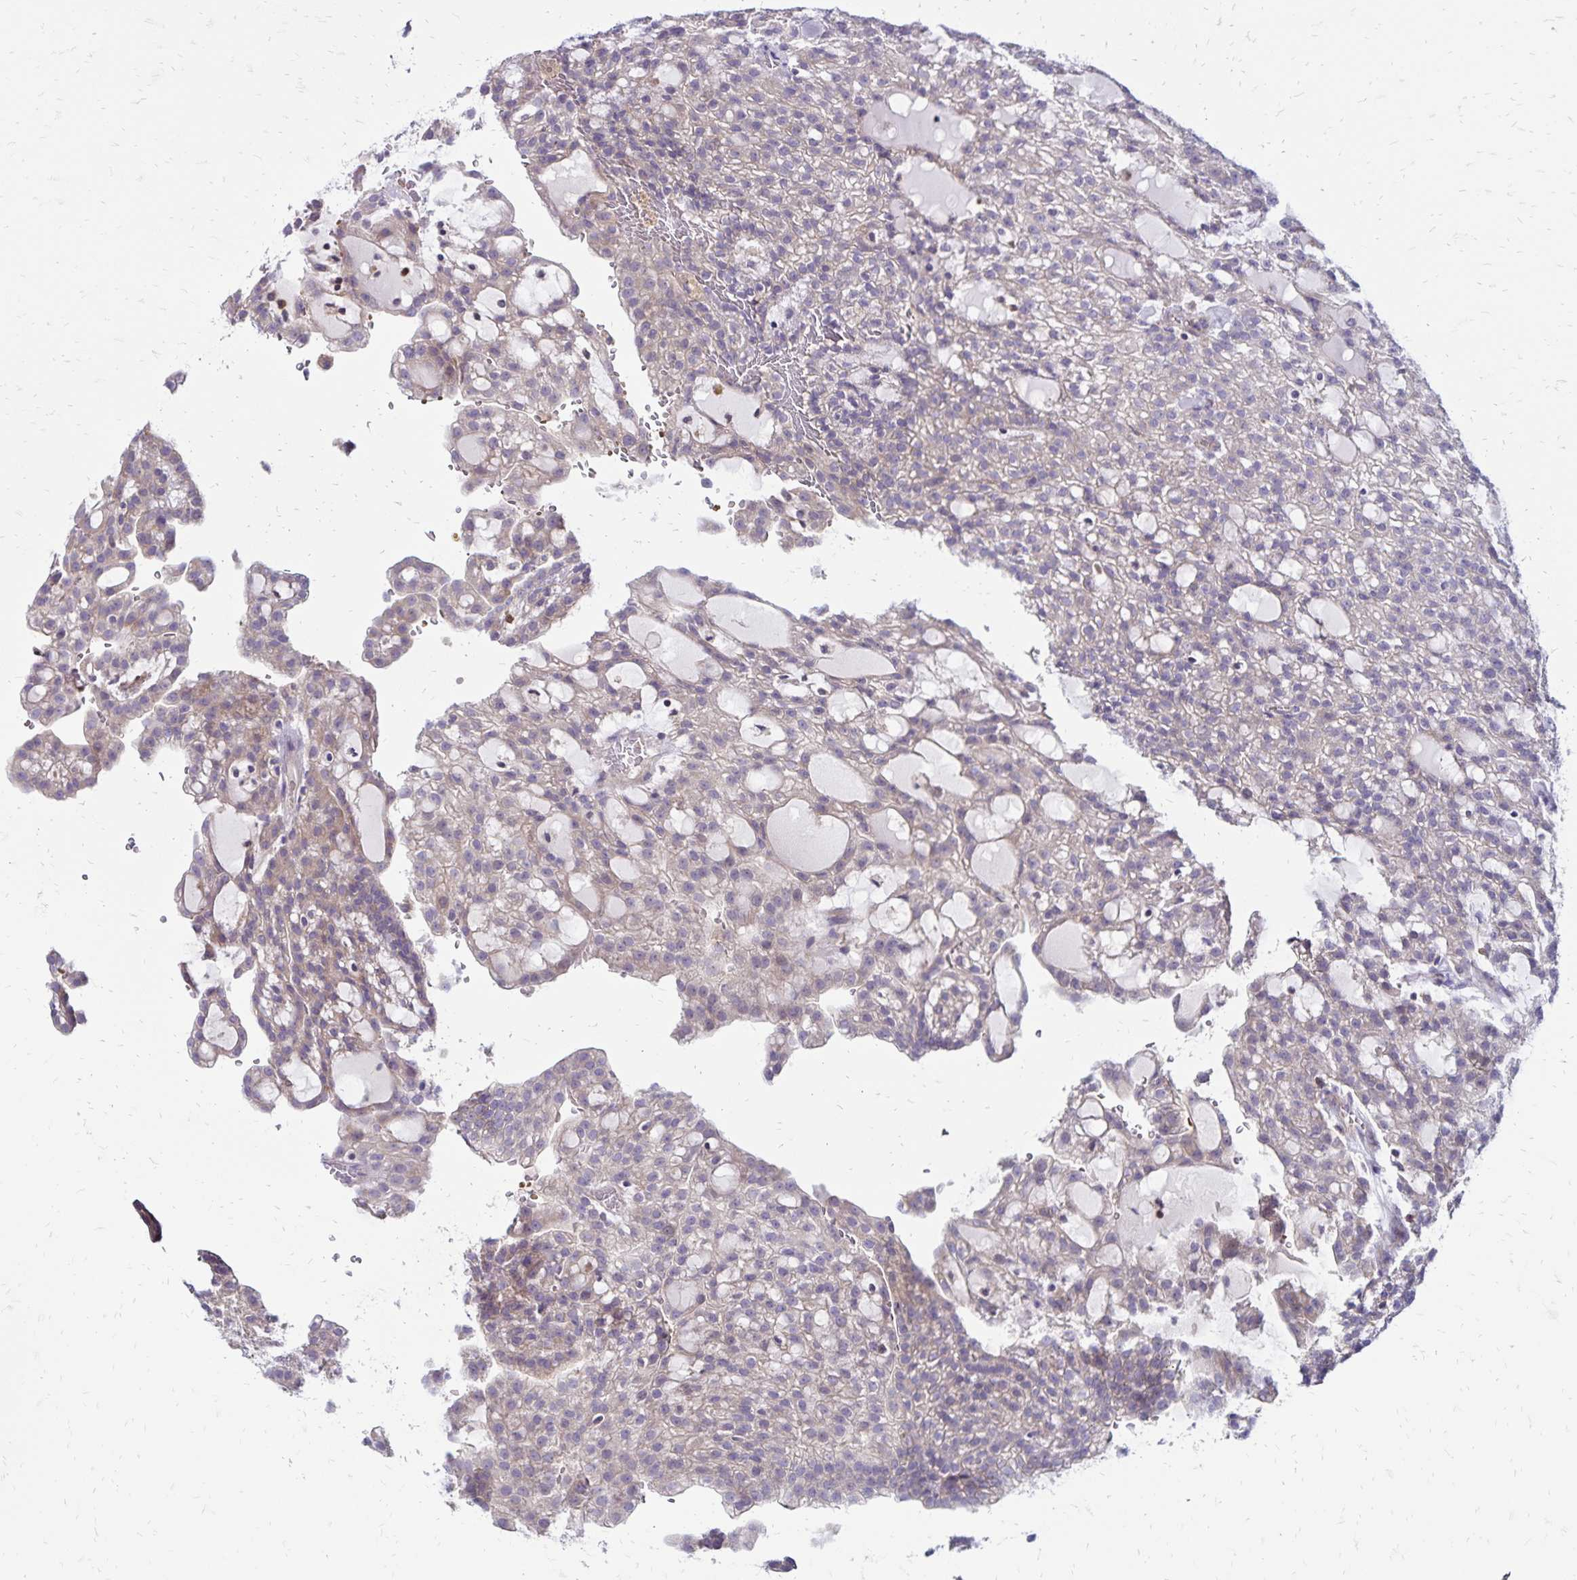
{"staining": {"intensity": "weak", "quantity": "25%-75%", "location": "cytoplasmic/membranous"}, "tissue": "renal cancer", "cell_type": "Tumor cells", "image_type": "cancer", "snomed": [{"axis": "morphology", "description": "Adenocarcinoma, NOS"}, {"axis": "topography", "description": "Kidney"}], "caption": "Weak cytoplasmic/membranous expression for a protein is identified in about 25%-75% of tumor cells of adenocarcinoma (renal) using immunohistochemistry.", "gene": "FSD1", "patient": {"sex": "male", "age": 63}}